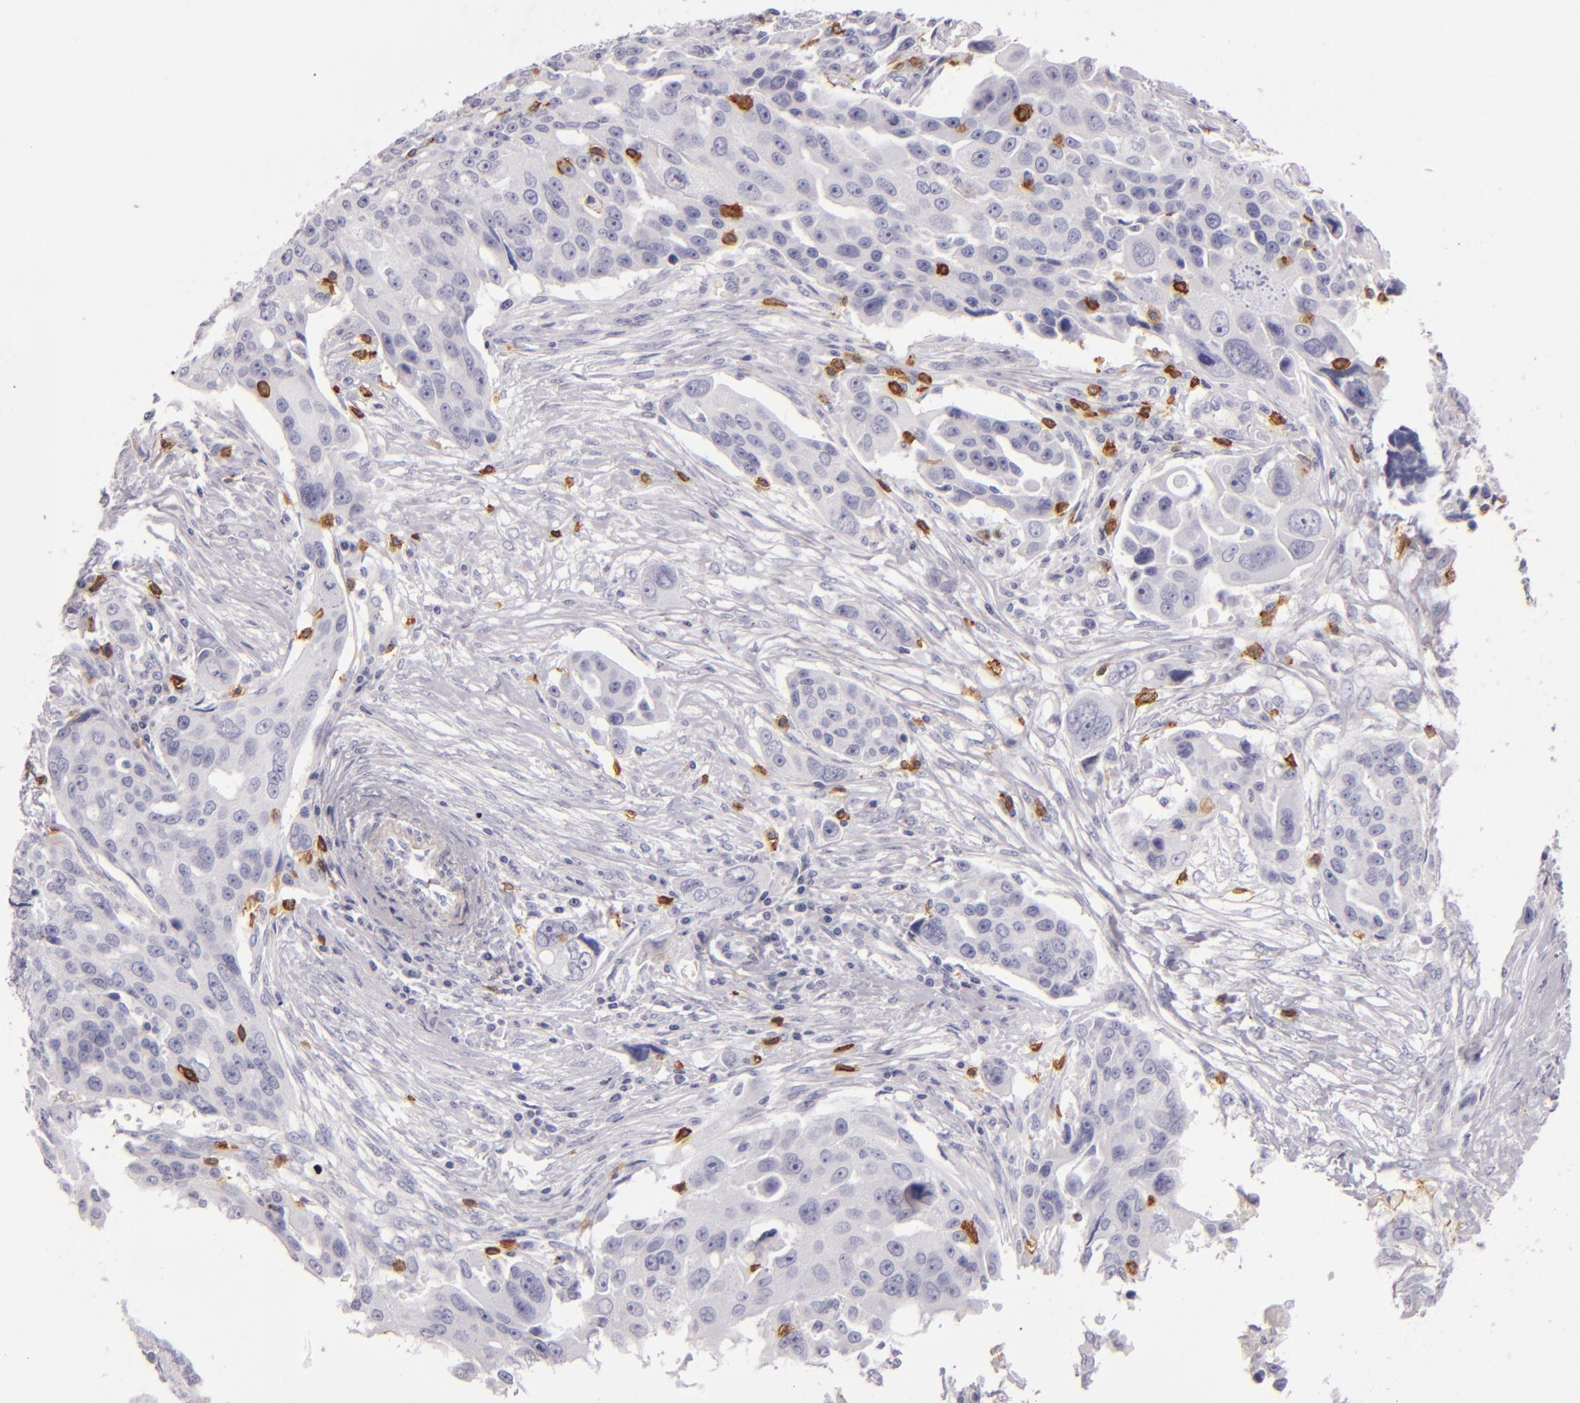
{"staining": {"intensity": "negative", "quantity": "none", "location": "none"}, "tissue": "ovarian cancer", "cell_type": "Tumor cells", "image_type": "cancer", "snomed": [{"axis": "morphology", "description": "Carcinoma, endometroid"}, {"axis": "topography", "description": "Ovary"}], "caption": "Human endometroid carcinoma (ovarian) stained for a protein using immunohistochemistry (IHC) shows no staining in tumor cells.", "gene": "LAT", "patient": {"sex": "female", "age": 75}}